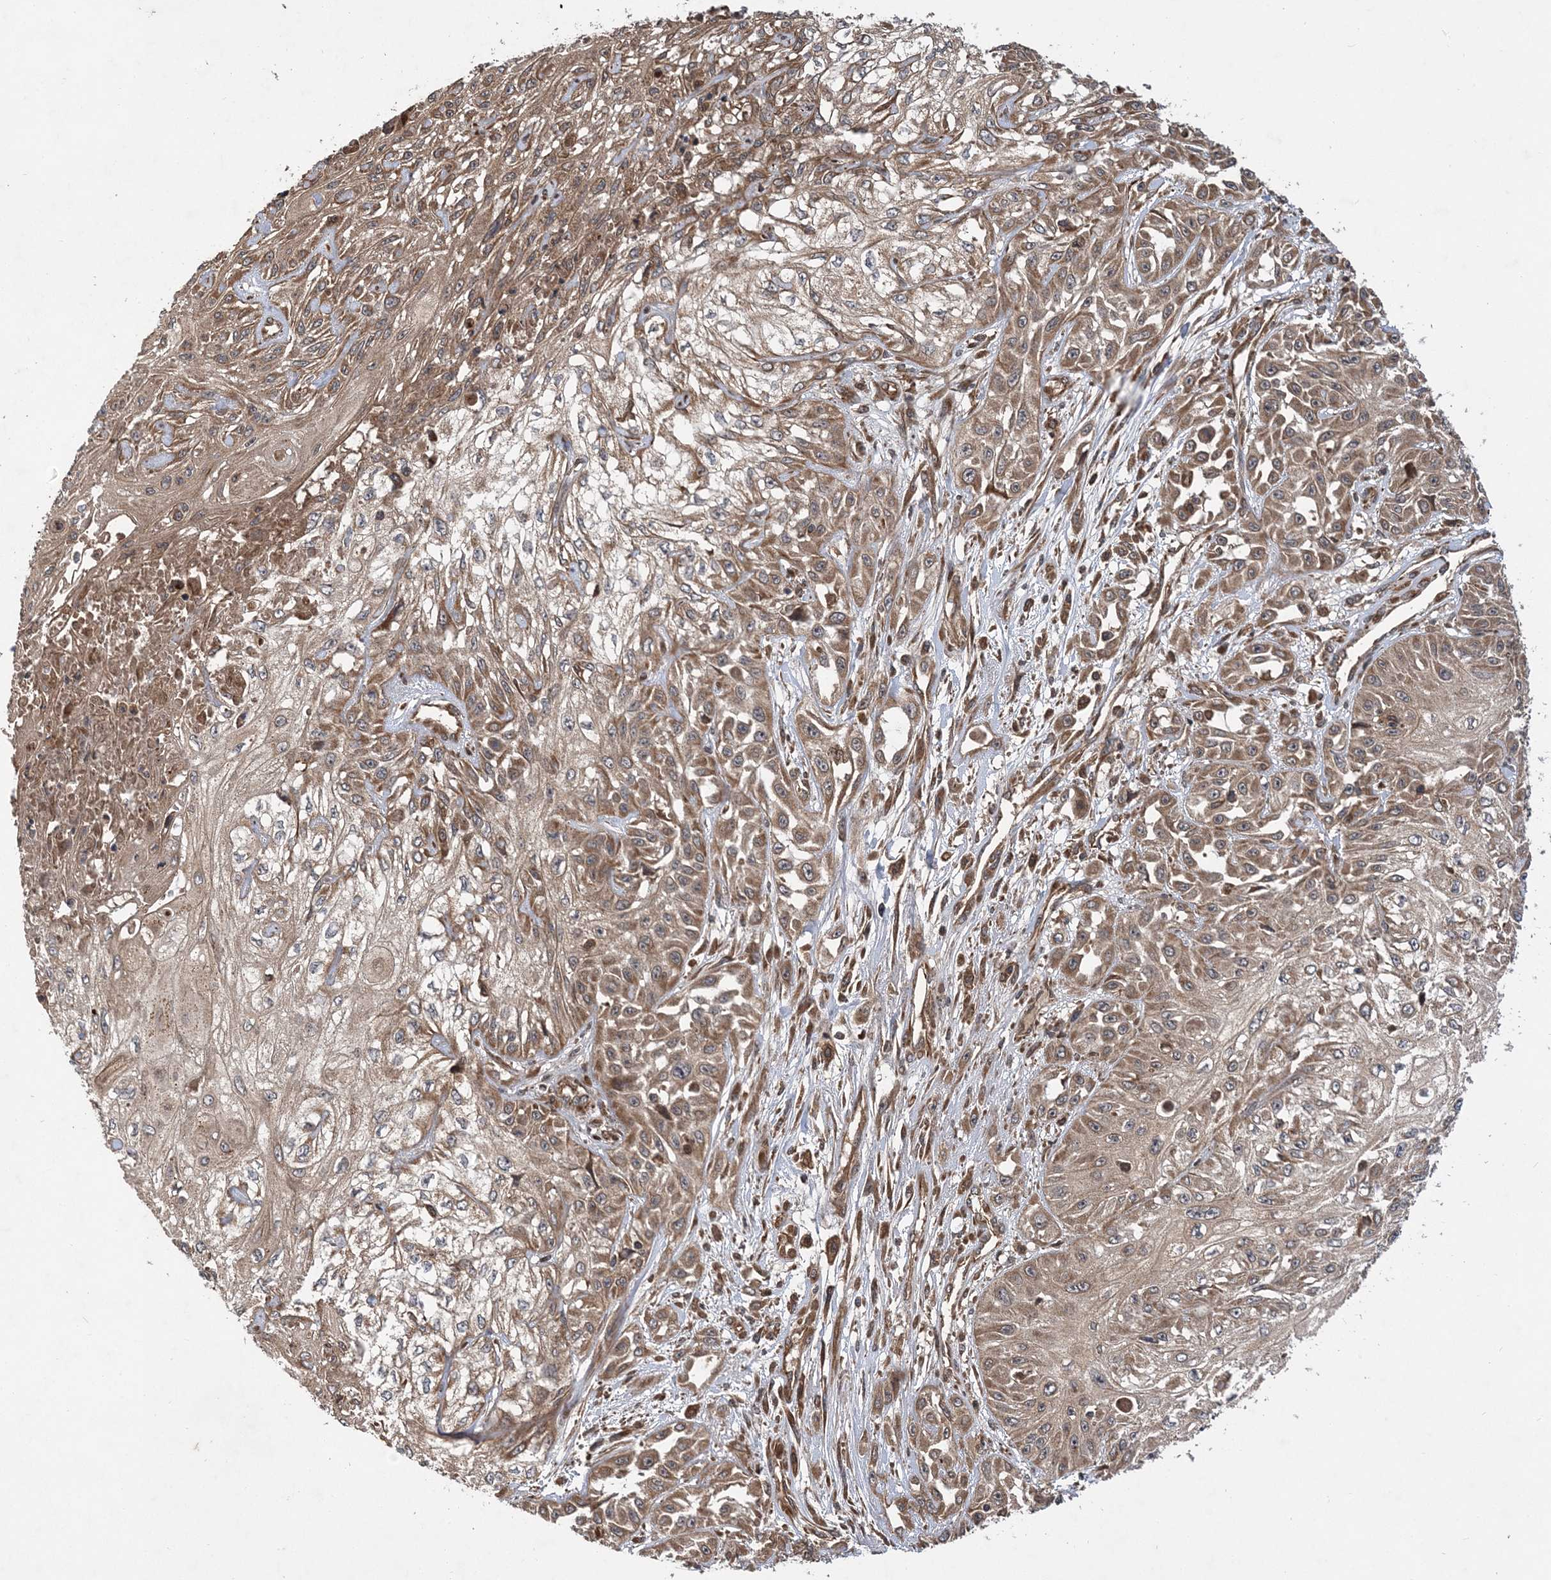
{"staining": {"intensity": "moderate", "quantity": ">75%", "location": "cytoplasmic/membranous"}, "tissue": "skin cancer", "cell_type": "Tumor cells", "image_type": "cancer", "snomed": [{"axis": "morphology", "description": "Squamous cell carcinoma, NOS"}, {"axis": "morphology", "description": "Squamous cell carcinoma, metastatic, NOS"}, {"axis": "topography", "description": "Skin"}, {"axis": "topography", "description": "Lymph node"}], "caption": "Skin cancer tissue exhibits moderate cytoplasmic/membranous expression in approximately >75% of tumor cells", "gene": "ATG3", "patient": {"sex": "male", "age": 75}}